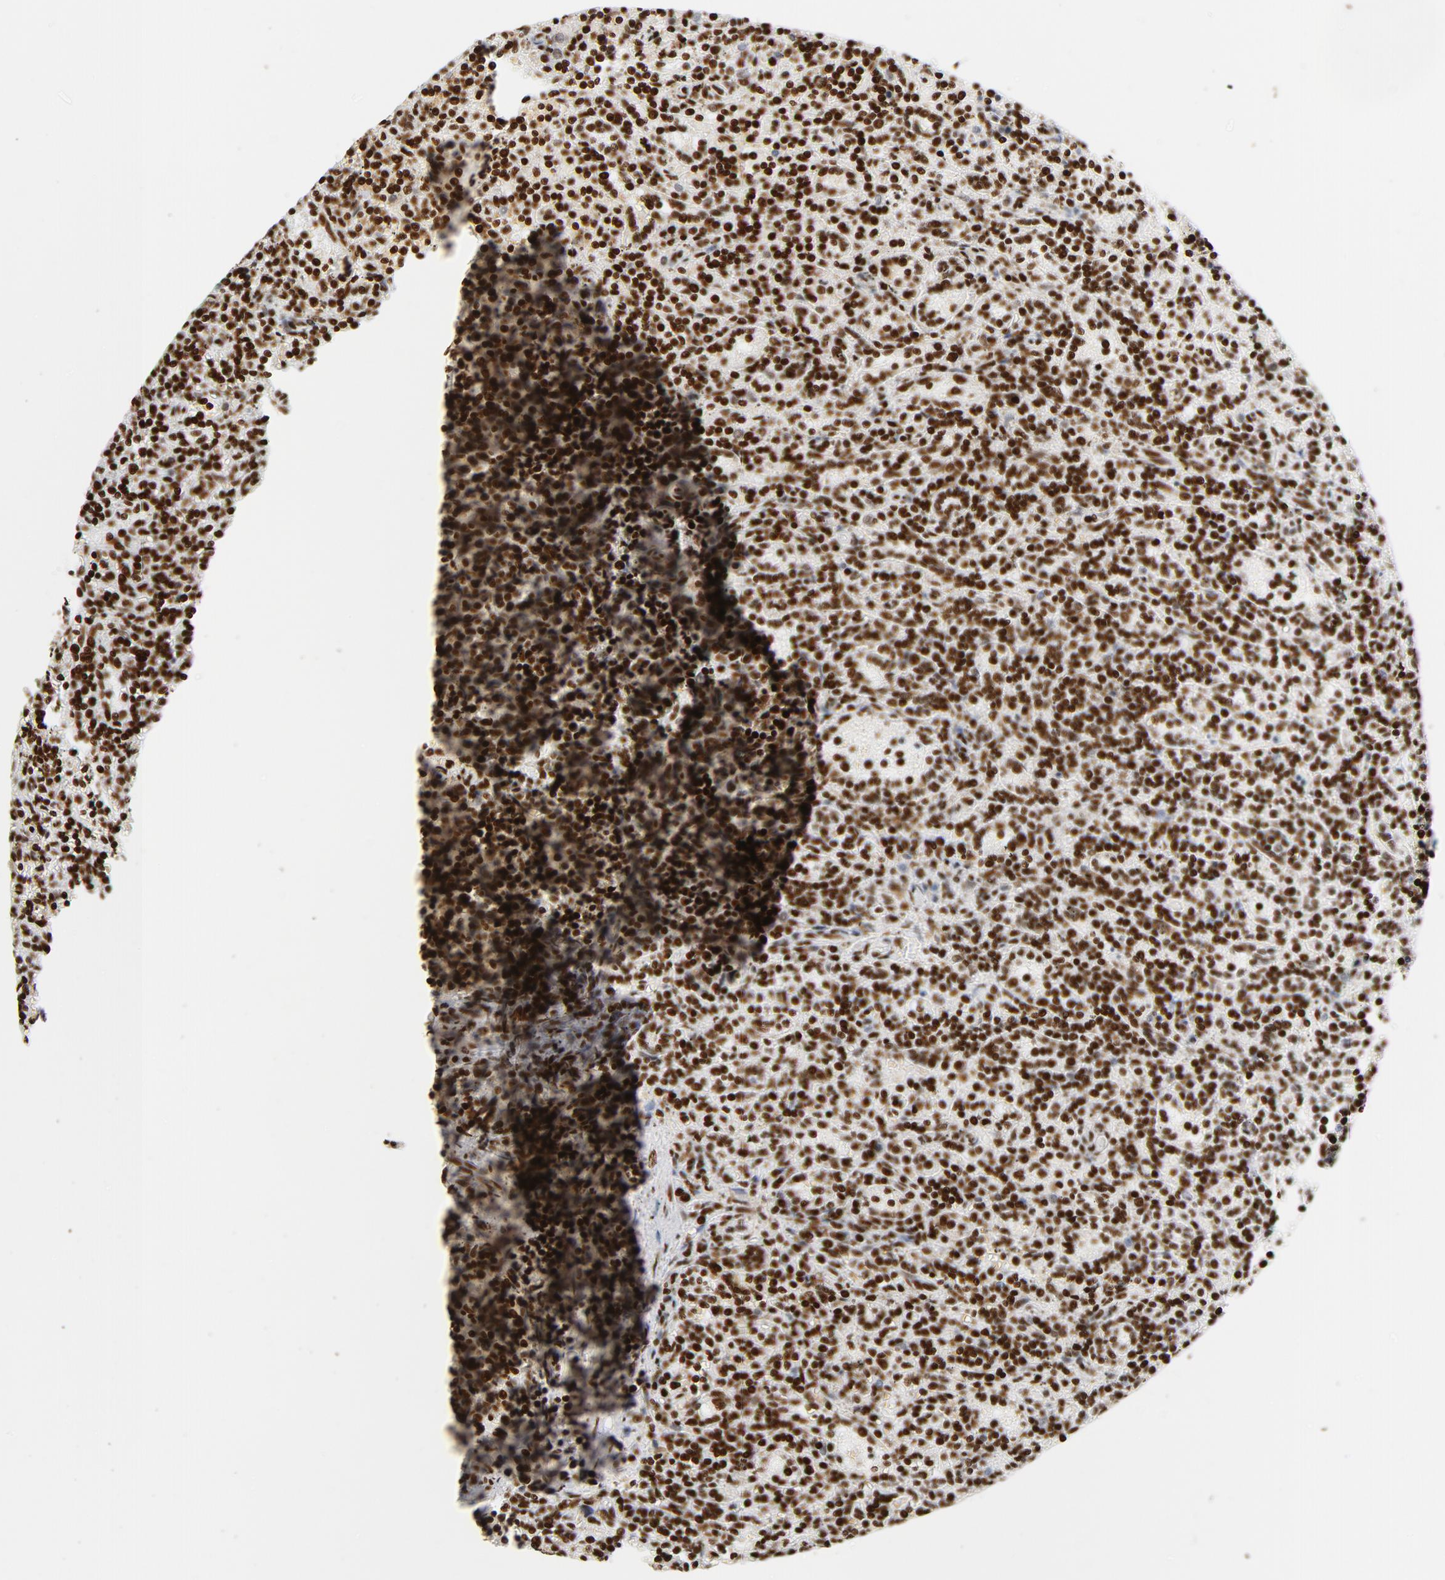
{"staining": {"intensity": "strong", "quantity": ">75%", "location": "nuclear"}, "tissue": "lymphoma", "cell_type": "Tumor cells", "image_type": "cancer", "snomed": [{"axis": "morphology", "description": "Malignant lymphoma, non-Hodgkin's type, Low grade"}, {"axis": "topography", "description": "Spleen"}], "caption": "Human low-grade malignant lymphoma, non-Hodgkin's type stained with a protein marker displays strong staining in tumor cells.", "gene": "XRCC6", "patient": {"sex": "male", "age": 73}}